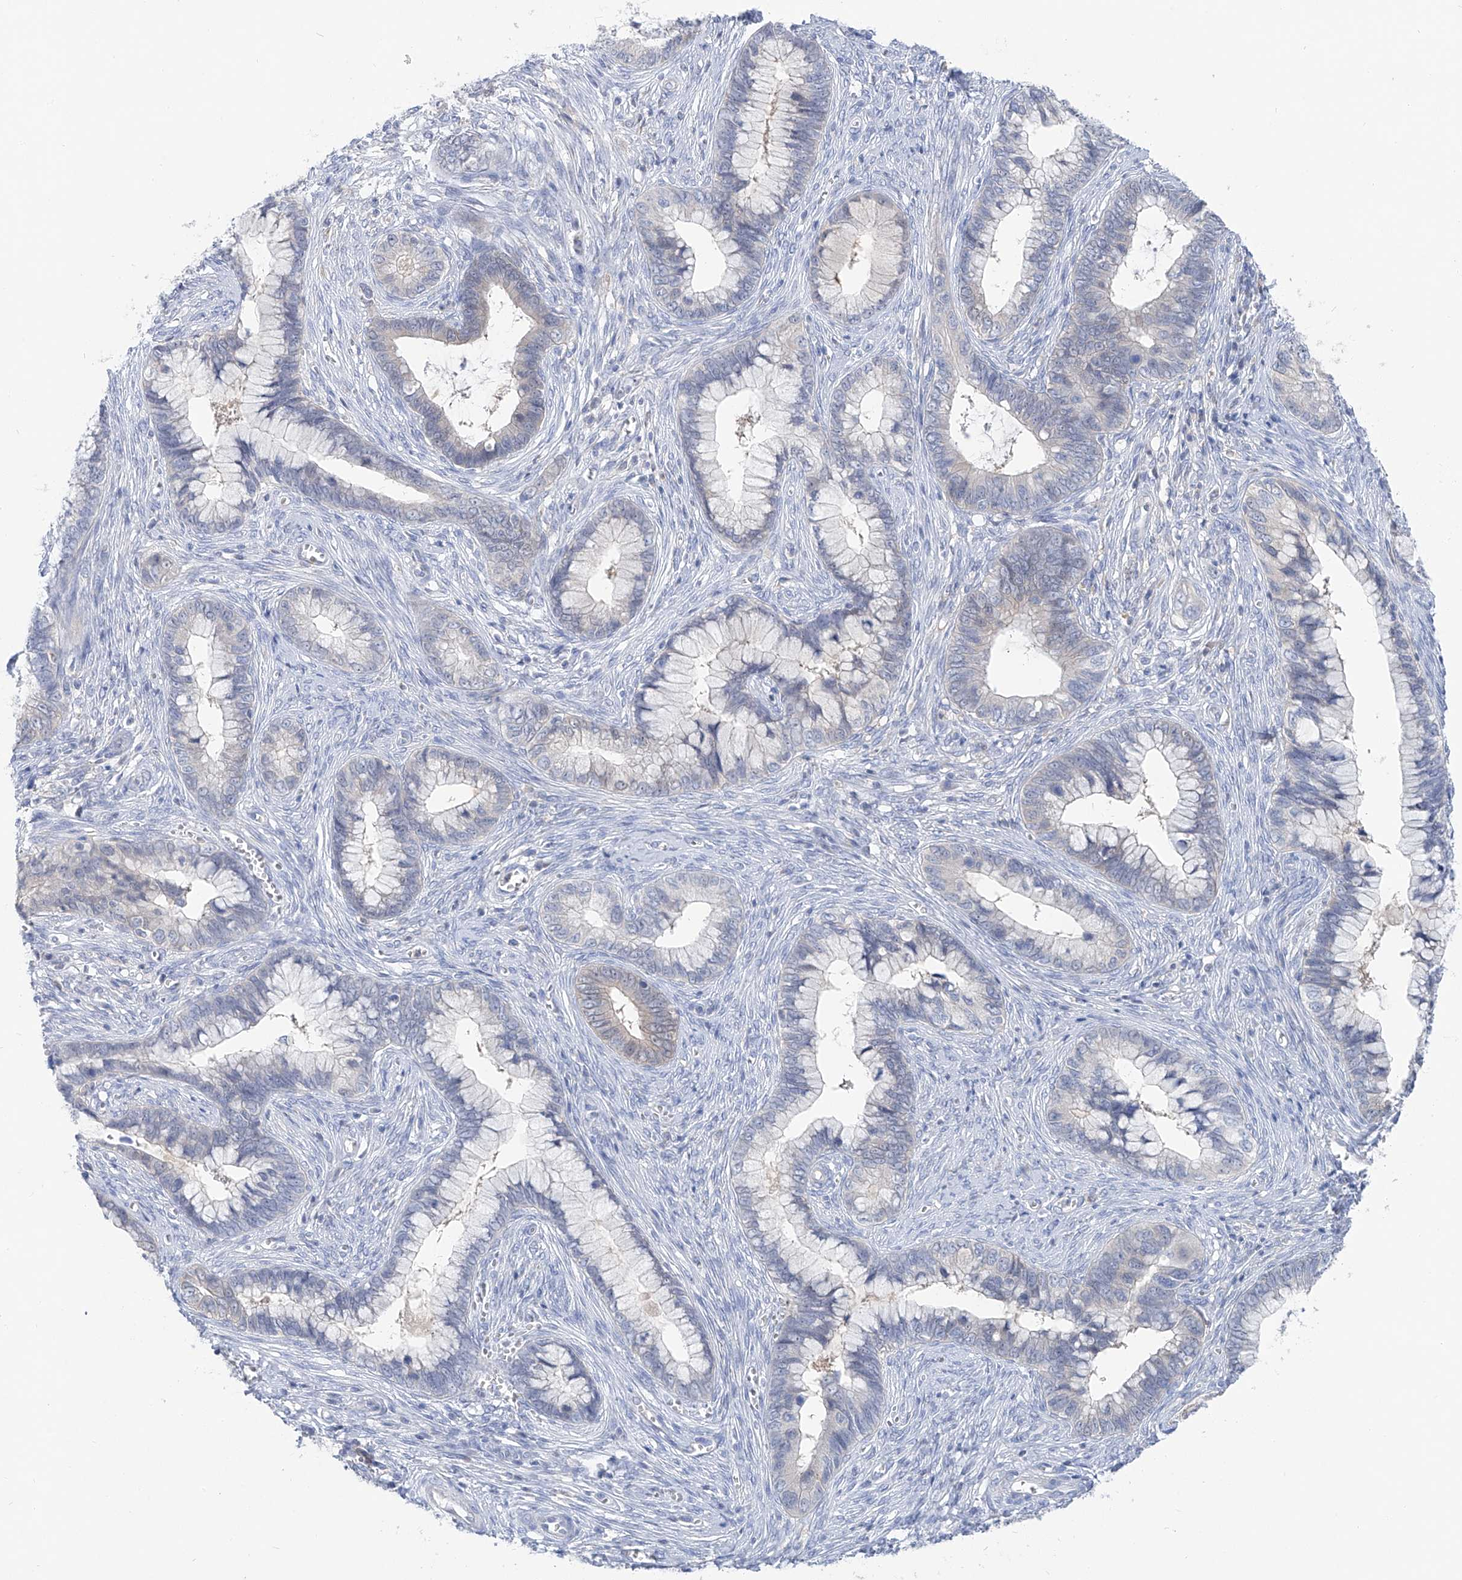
{"staining": {"intensity": "negative", "quantity": "none", "location": "none"}, "tissue": "cervical cancer", "cell_type": "Tumor cells", "image_type": "cancer", "snomed": [{"axis": "morphology", "description": "Adenocarcinoma, NOS"}, {"axis": "topography", "description": "Cervix"}], "caption": "Immunohistochemistry micrograph of human cervical adenocarcinoma stained for a protein (brown), which displays no positivity in tumor cells.", "gene": "UFL1", "patient": {"sex": "female", "age": 44}}